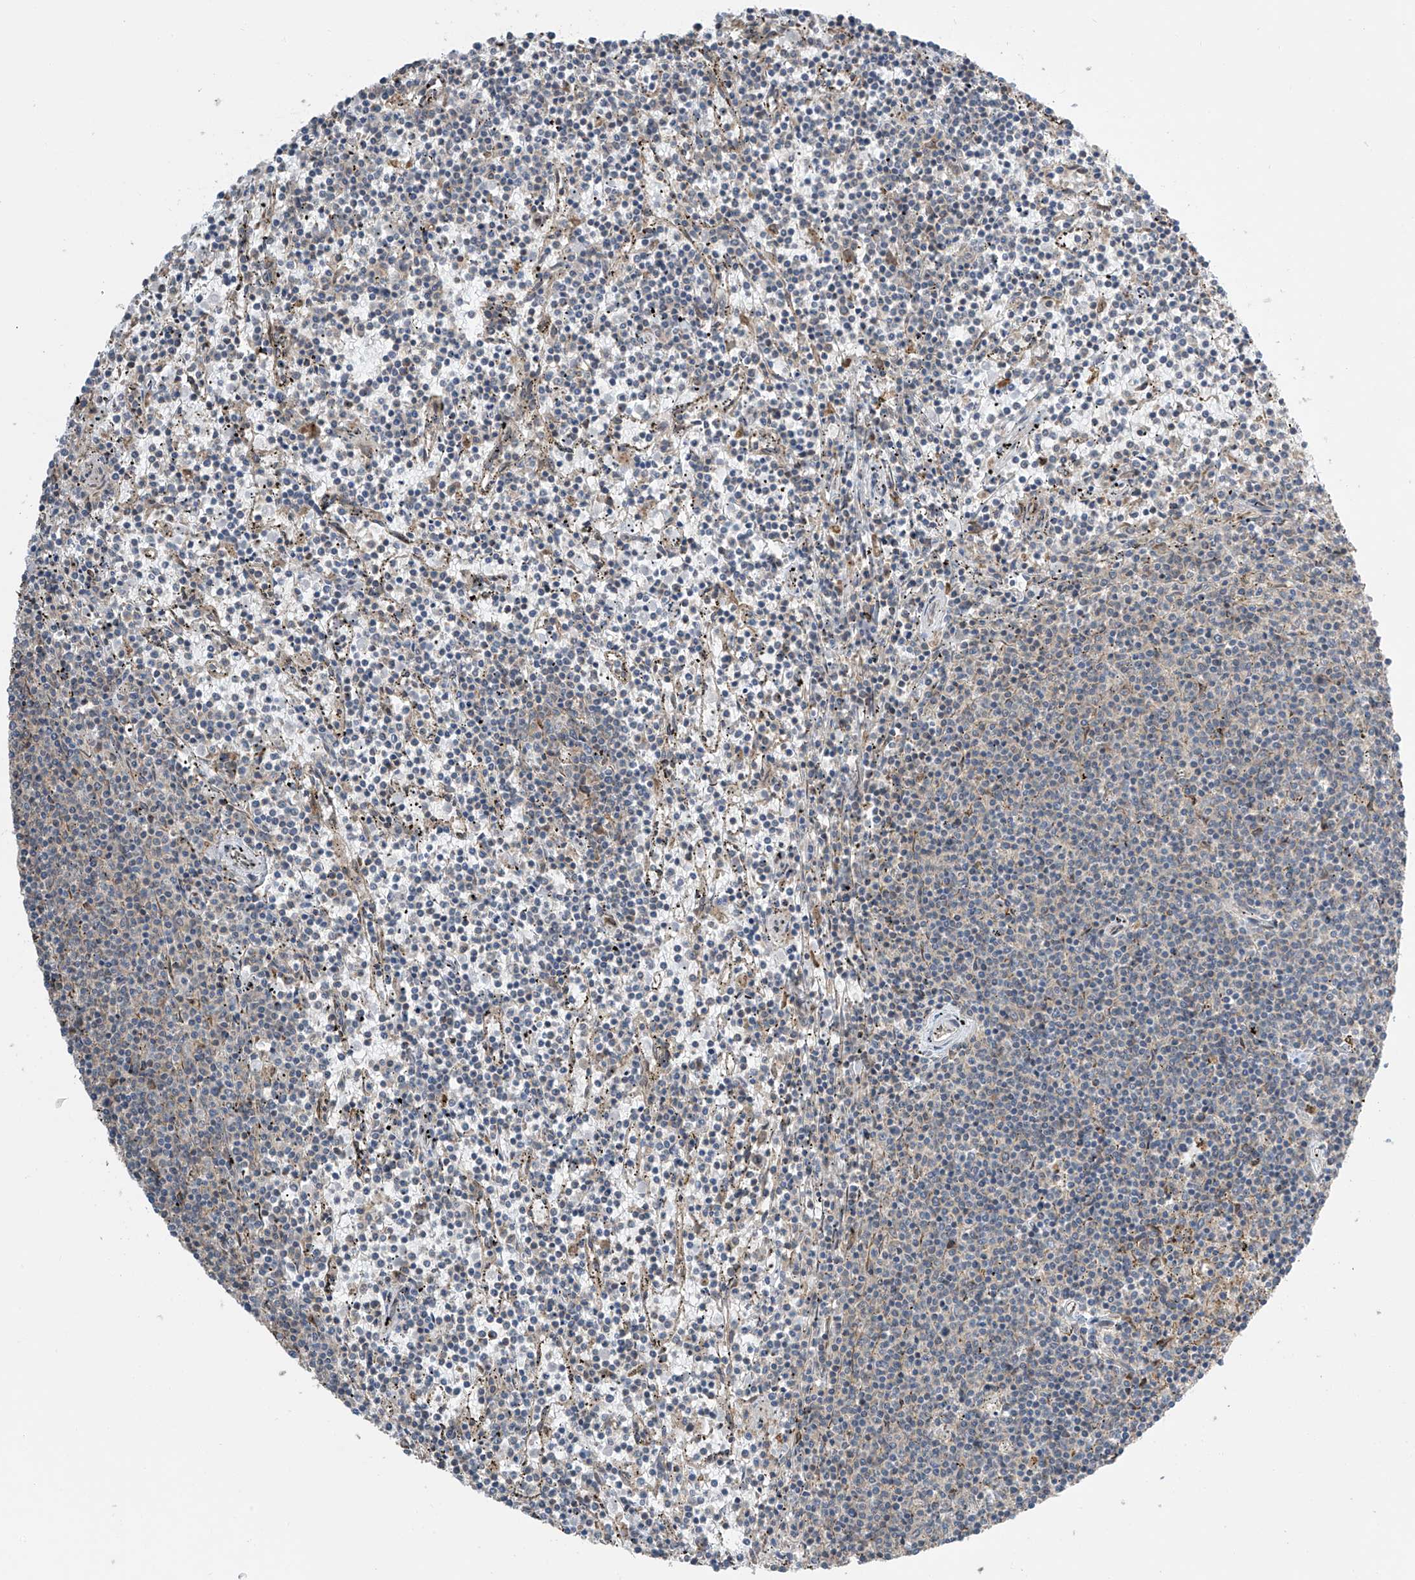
{"staining": {"intensity": "negative", "quantity": "none", "location": "none"}, "tissue": "lymphoma", "cell_type": "Tumor cells", "image_type": "cancer", "snomed": [{"axis": "morphology", "description": "Malignant lymphoma, non-Hodgkin's type, Low grade"}, {"axis": "topography", "description": "Spleen"}], "caption": "Immunohistochemical staining of lymphoma exhibits no significant staining in tumor cells. (Stains: DAB IHC with hematoxylin counter stain, Microscopy: brightfield microscopy at high magnification).", "gene": "PNPT1", "patient": {"sex": "female", "age": 50}}